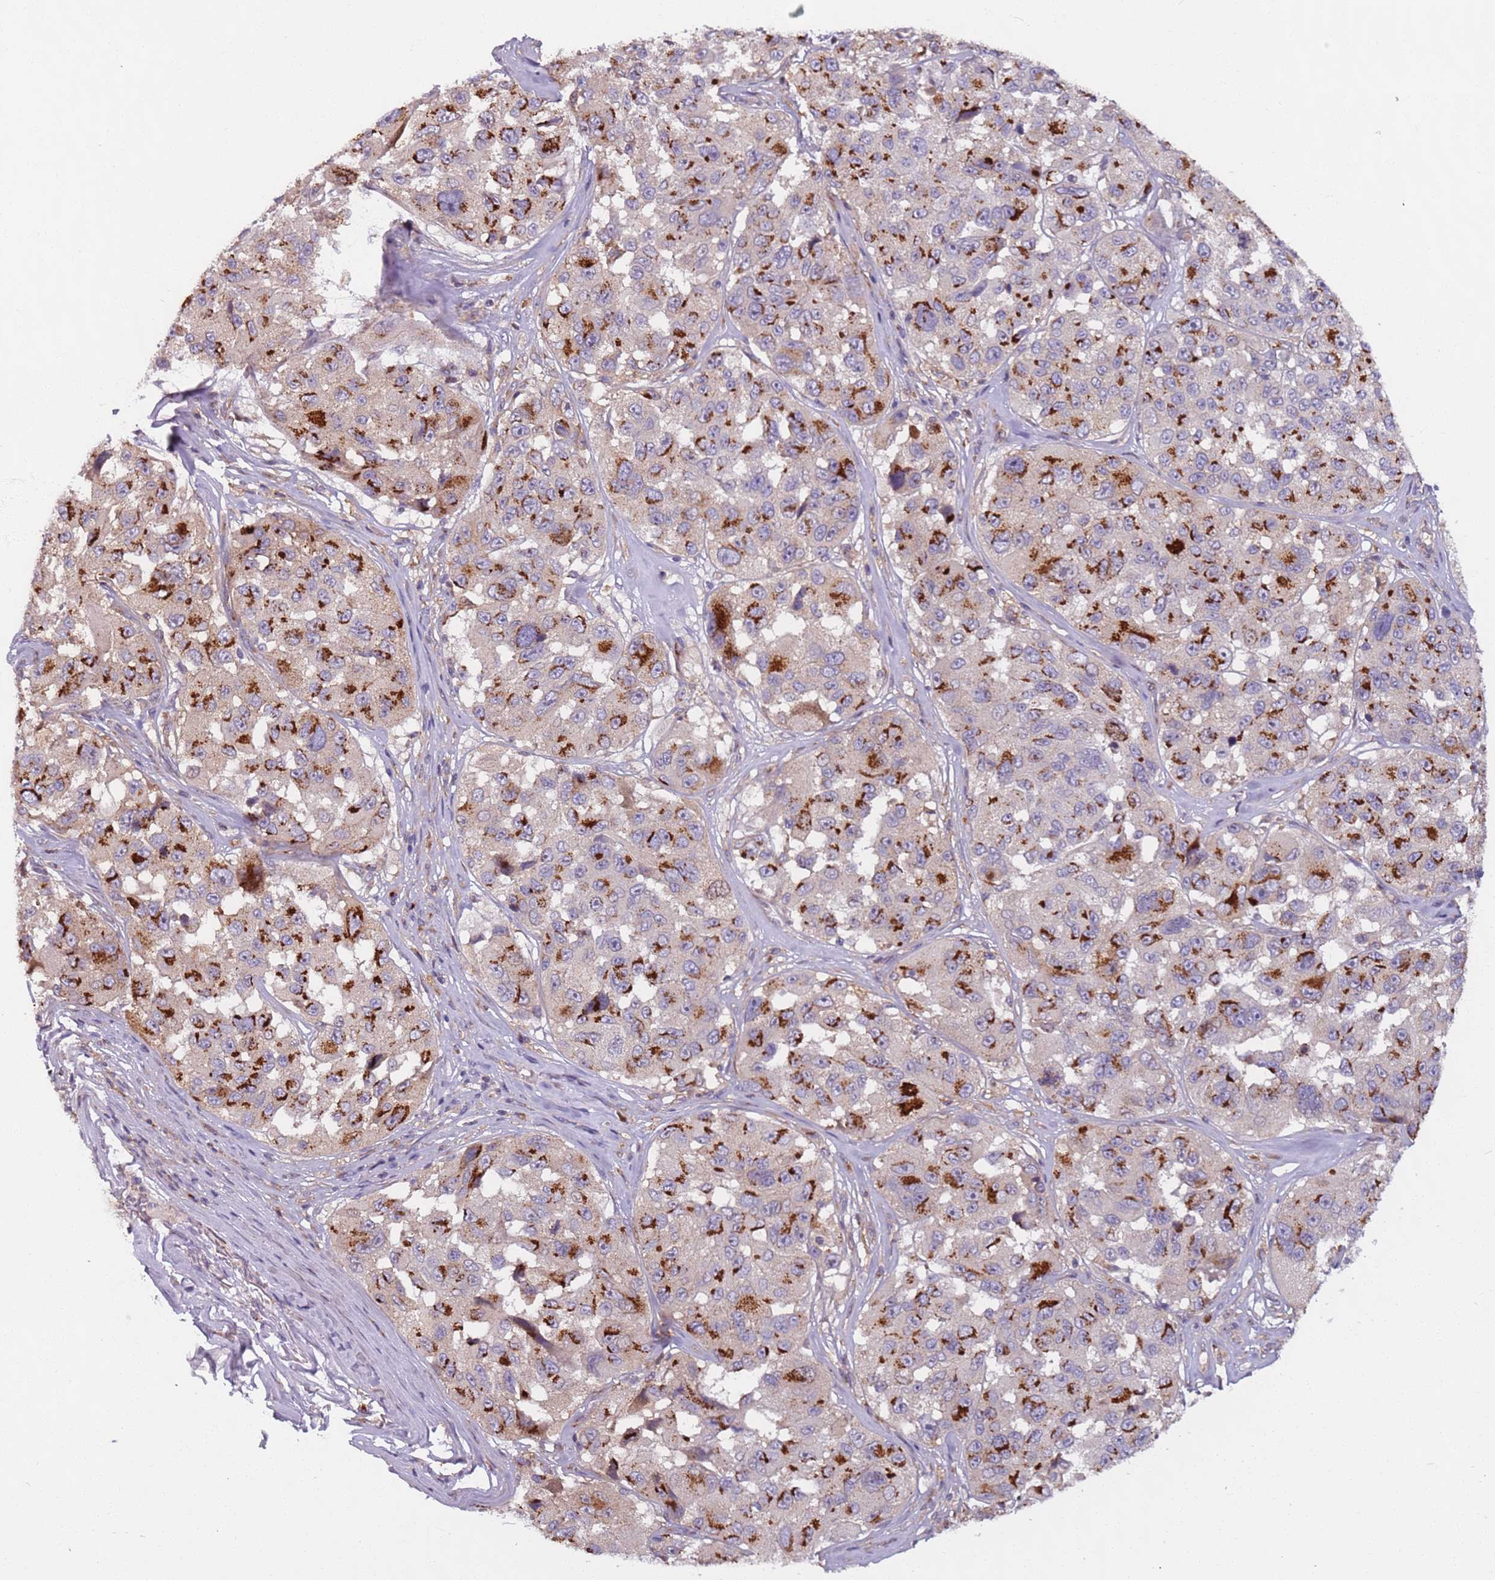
{"staining": {"intensity": "strong", "quantity": ">75%", "location": "cytoplasmic/membranous"}, "tissue": "melanoma", "cell_type": "Tumor cells", "image_type": "cancer", "snomed": [{"axis": "morphology", "description": "Malignant melanoma, NOS"}, {"axis": "topography", "description": "Skin"}], "caption": "Tumor cells demonstrate high levels of strong cytoplasmic/membranous staining in about >75% of cells in malignant melanoma.", "gene": "AKTIP", "patient": {"sex": "female", "age": 66}}